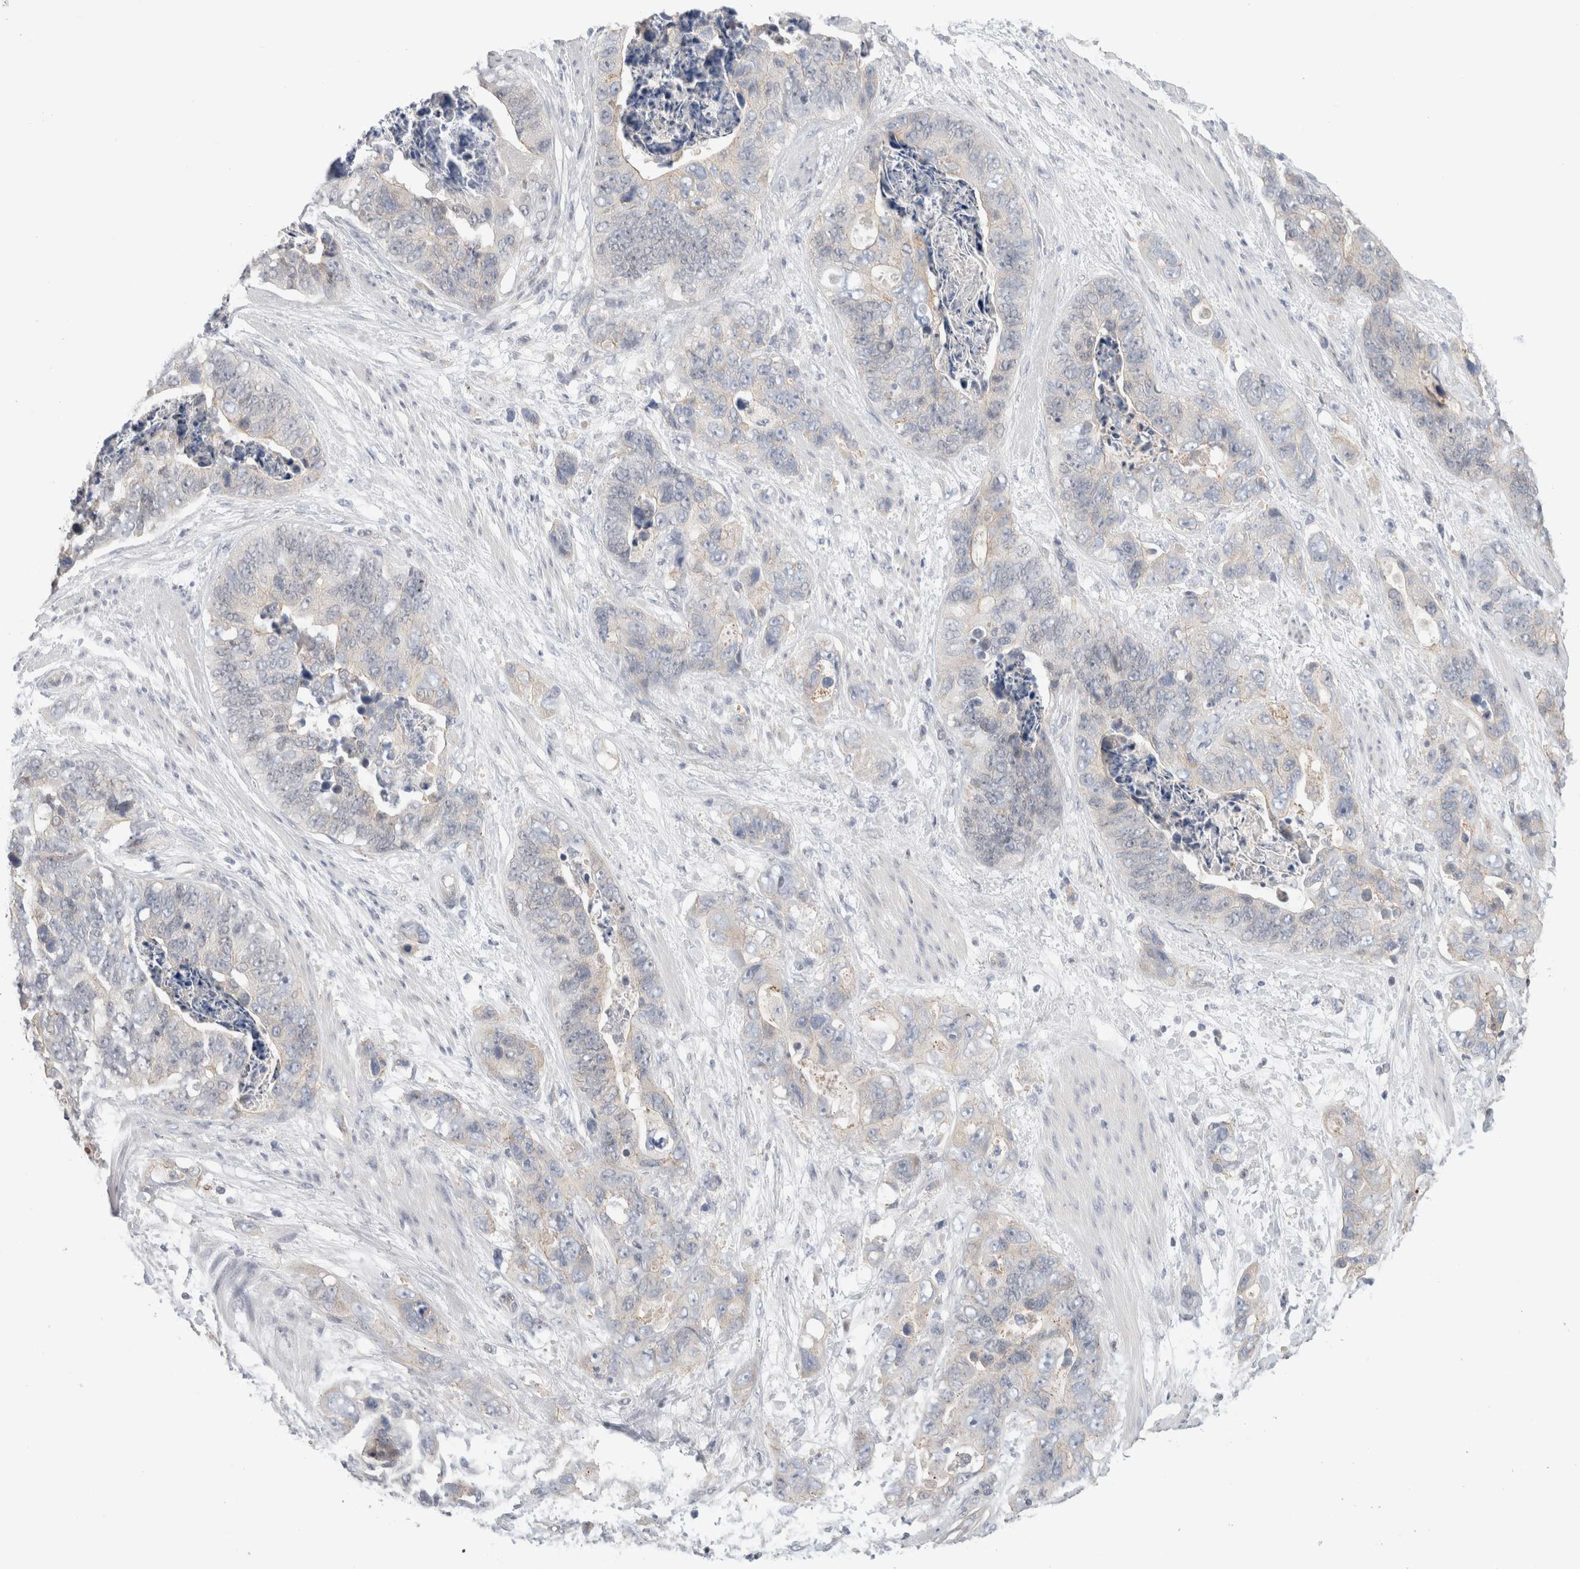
{"staining": {"intensity": "negative", "quantity": "none", "location": "none"}, "tissue": "stomach cancer", "cell_type": "Tumor cells", "image_type": "cancer", "snomed": [{"axis": "morphology", "description": "Normal tissue, NOS"}, {"axis": "morphology", "description": "Adenocarcinoma, NOS"}, {"axis": "topography", "description": "Stomach"}], "caption": "Micrograph shows no significant protein expression in tumor cells of stomach cancer (adenocarcinoma). (Immunohistochemistry (ihc), brightfield microscopy, high magnification).", "gene": "SYTL5", "patient": {"sex": "female", "age": 89}}